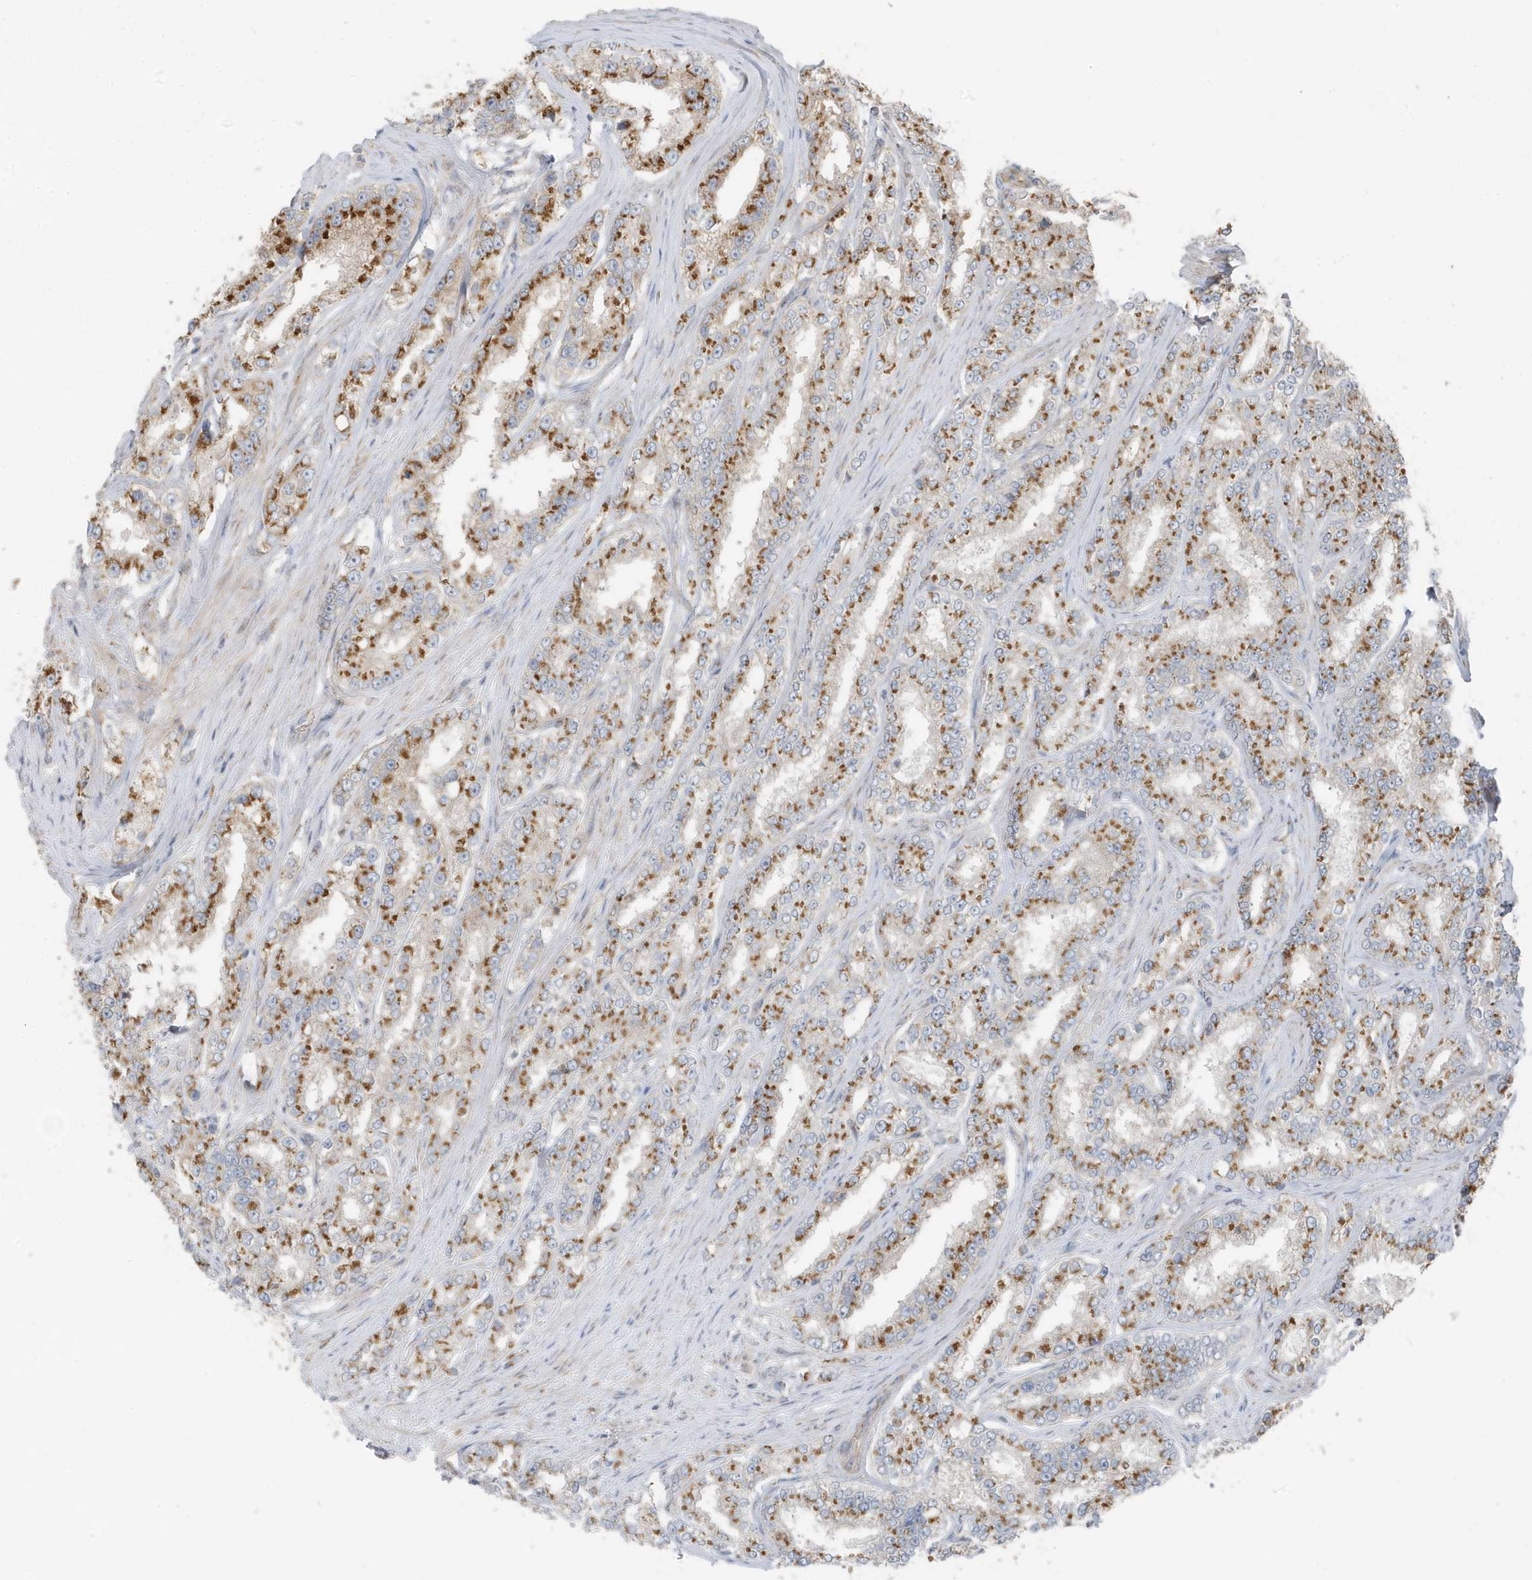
{"staining": {"intensity": "moderate", "quantity": ">75%", "location": "cytoplasmic/membranous"}, "tissue": "prostate cancer", "cell_type": "Tumor cells", "image_type": "cancer", "snomed": [{"axis": "morphology", "description": "Normal tissue, NOS"}, {"axis": "morphology", "description": "Adenocarcinoma, High grade"}, {"axis": "topography", "description": "Prostate"}], "caption": "DAB immunohistochemical staining of human prostate cancer (adenocarcinoma (high-grade)) displays moderate cytoplasmic/membranous protein staining in about >75% of tumor cells.", "gene": "GOLGA4", "patient": {"sex": "male", "age": 83}}